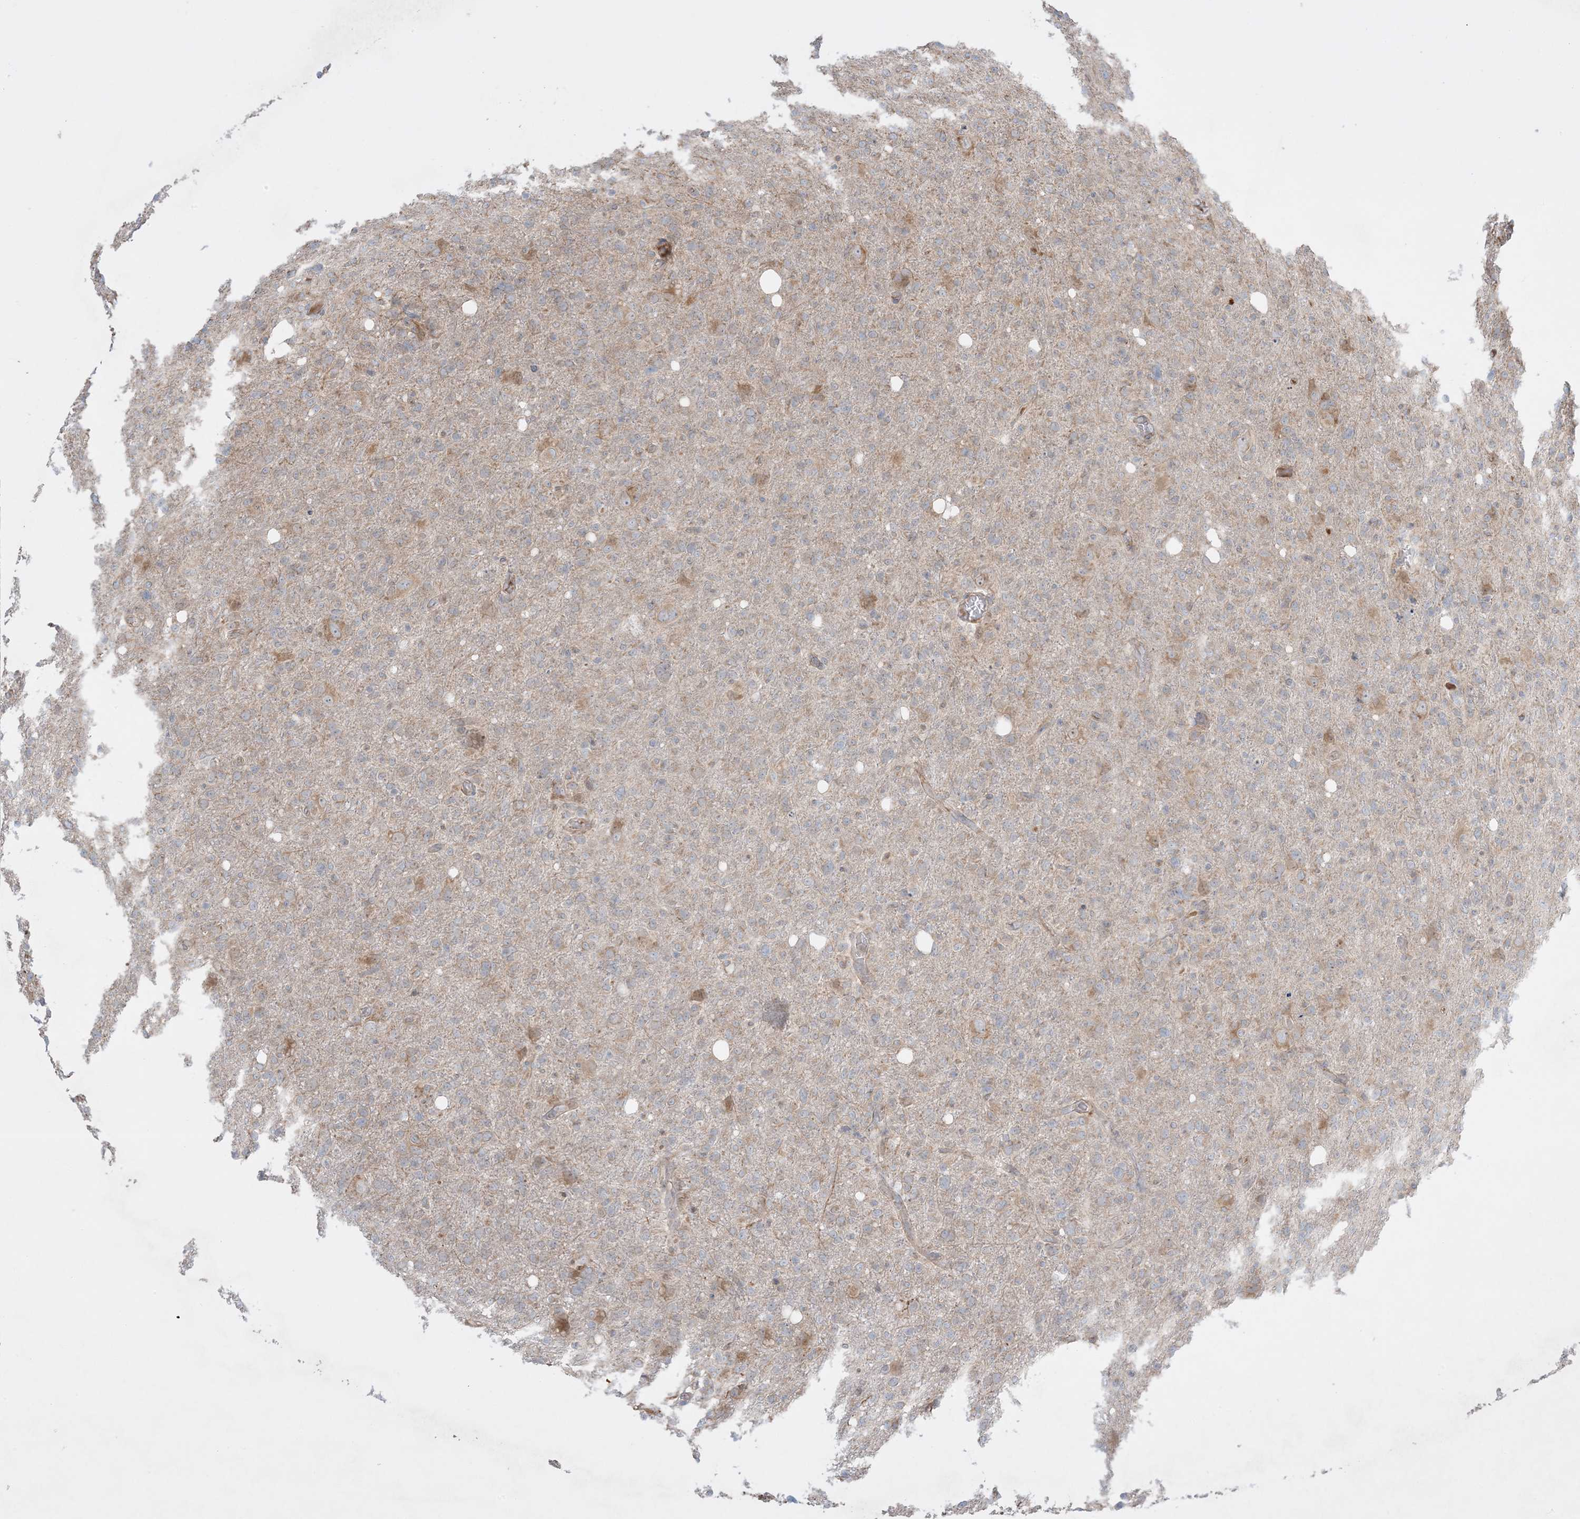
{"staining": {"intensity": "weak", "quantity": "<25%", "location": "cytoplasmic/membranous"}, "tissue": "glioma", "cell_type": "Tumor cells", "image_type": "cancer", "snomed": [{"axis": "morphology", "description": "Glioma, malignant, High grade"}, {"axis": "topography", "description": "Brain"}], "caption": "The immunohistochemistry image has no significant expression in tumor cells of glioma tissue.", "gene": "MMGT1", "patient": {"sex": "female", "age": 57}}